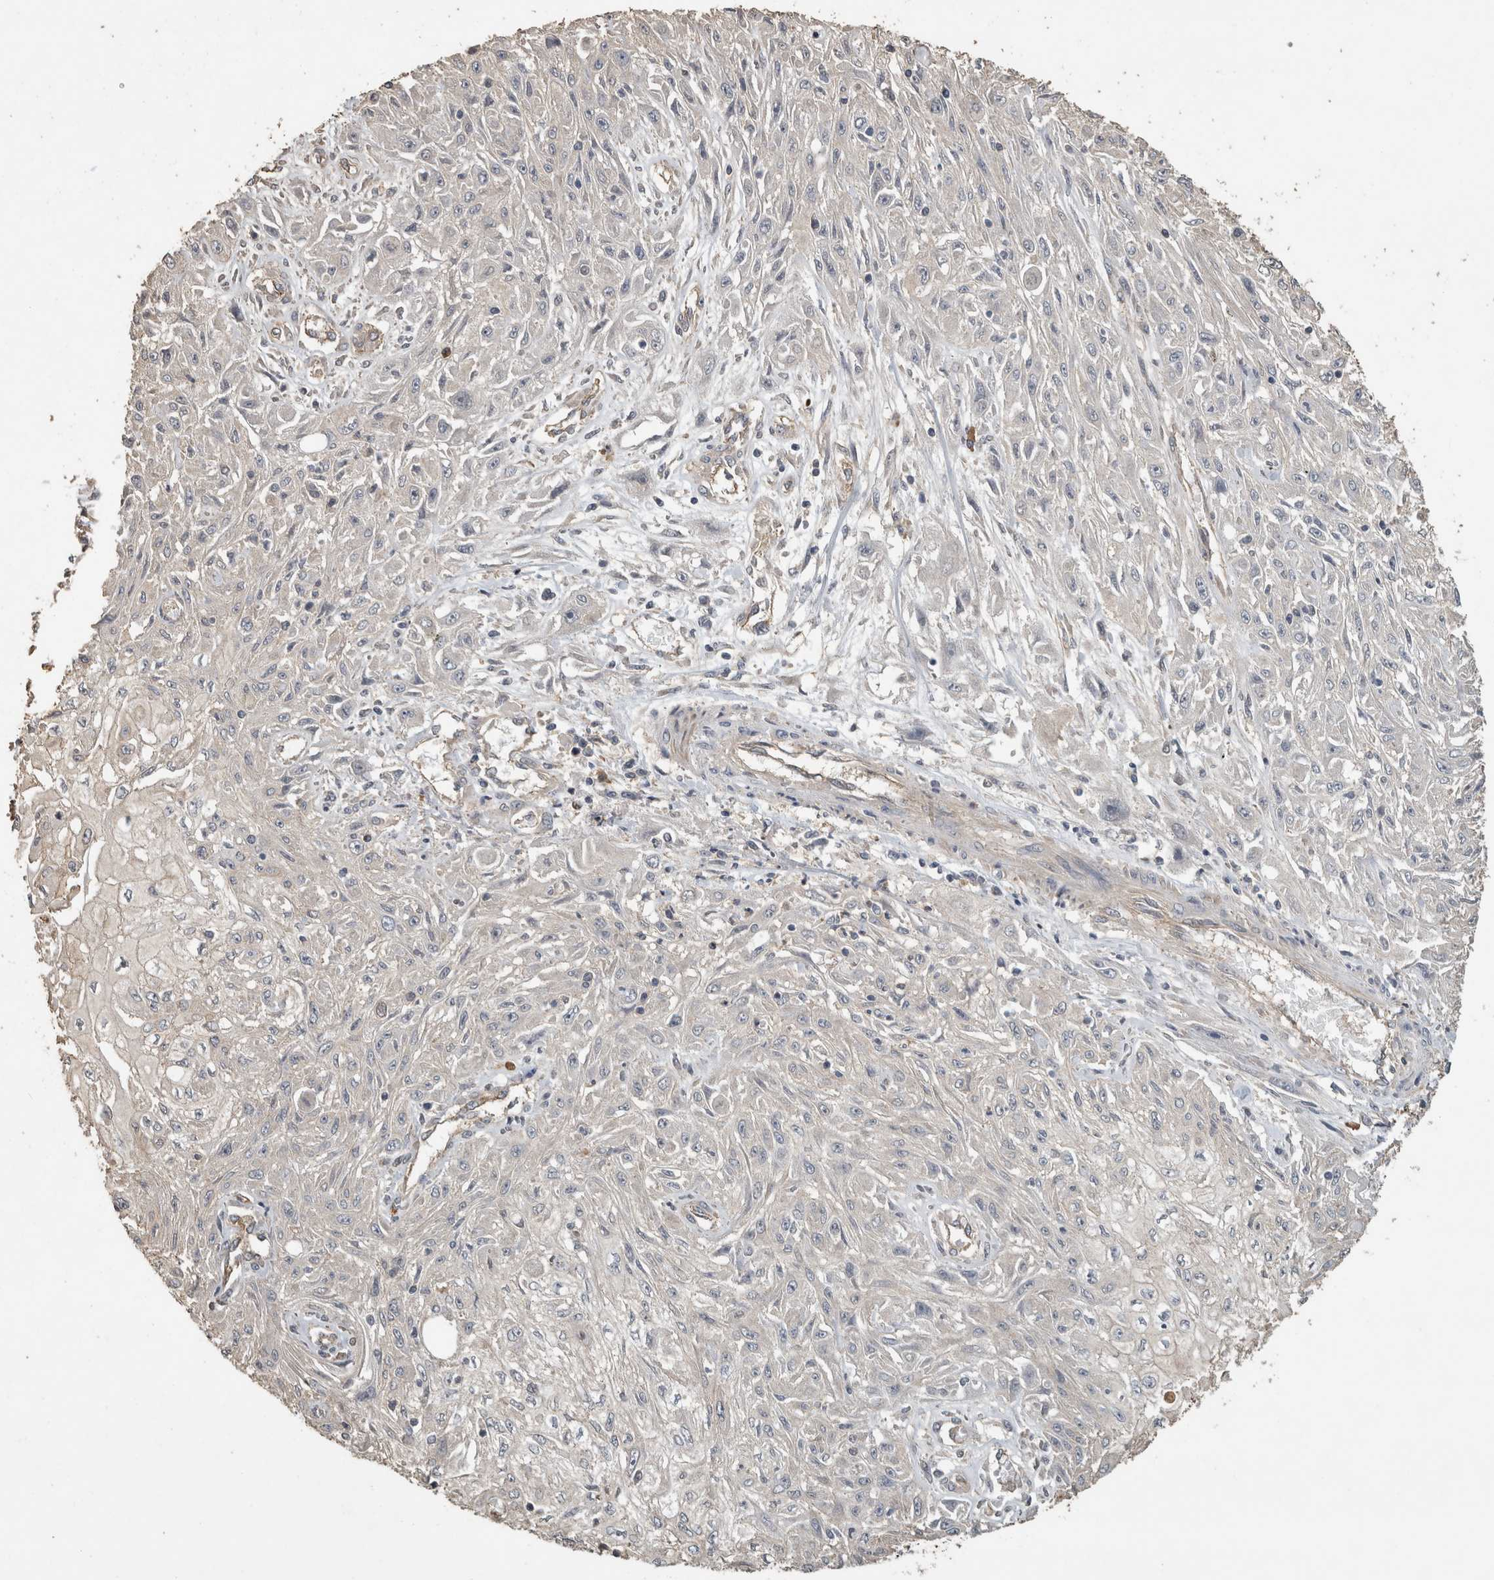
{"staining": {"intensity": "negative", "quantity": "none", "location": "none"}, "tissue": "skin cancer", "cell_type": "Tumor cells", "image_type": "cancer", "snomed": [{"axis": "morphology", "description": "Squamous cell carcinoma, NOS"}, {"axis": "morphology", "description": "Squamous cell carcinoma, metastatic, NOS"}, {"axis": "topography", "description": "Skin"}, {"axis": "topography", "description": "Lymph node"}], "caption": "IHC of human skin cancer exhibits no staining in tumor cells.", "gene": "RHPN1", "patient": {"sex": "male", "age": 75}}